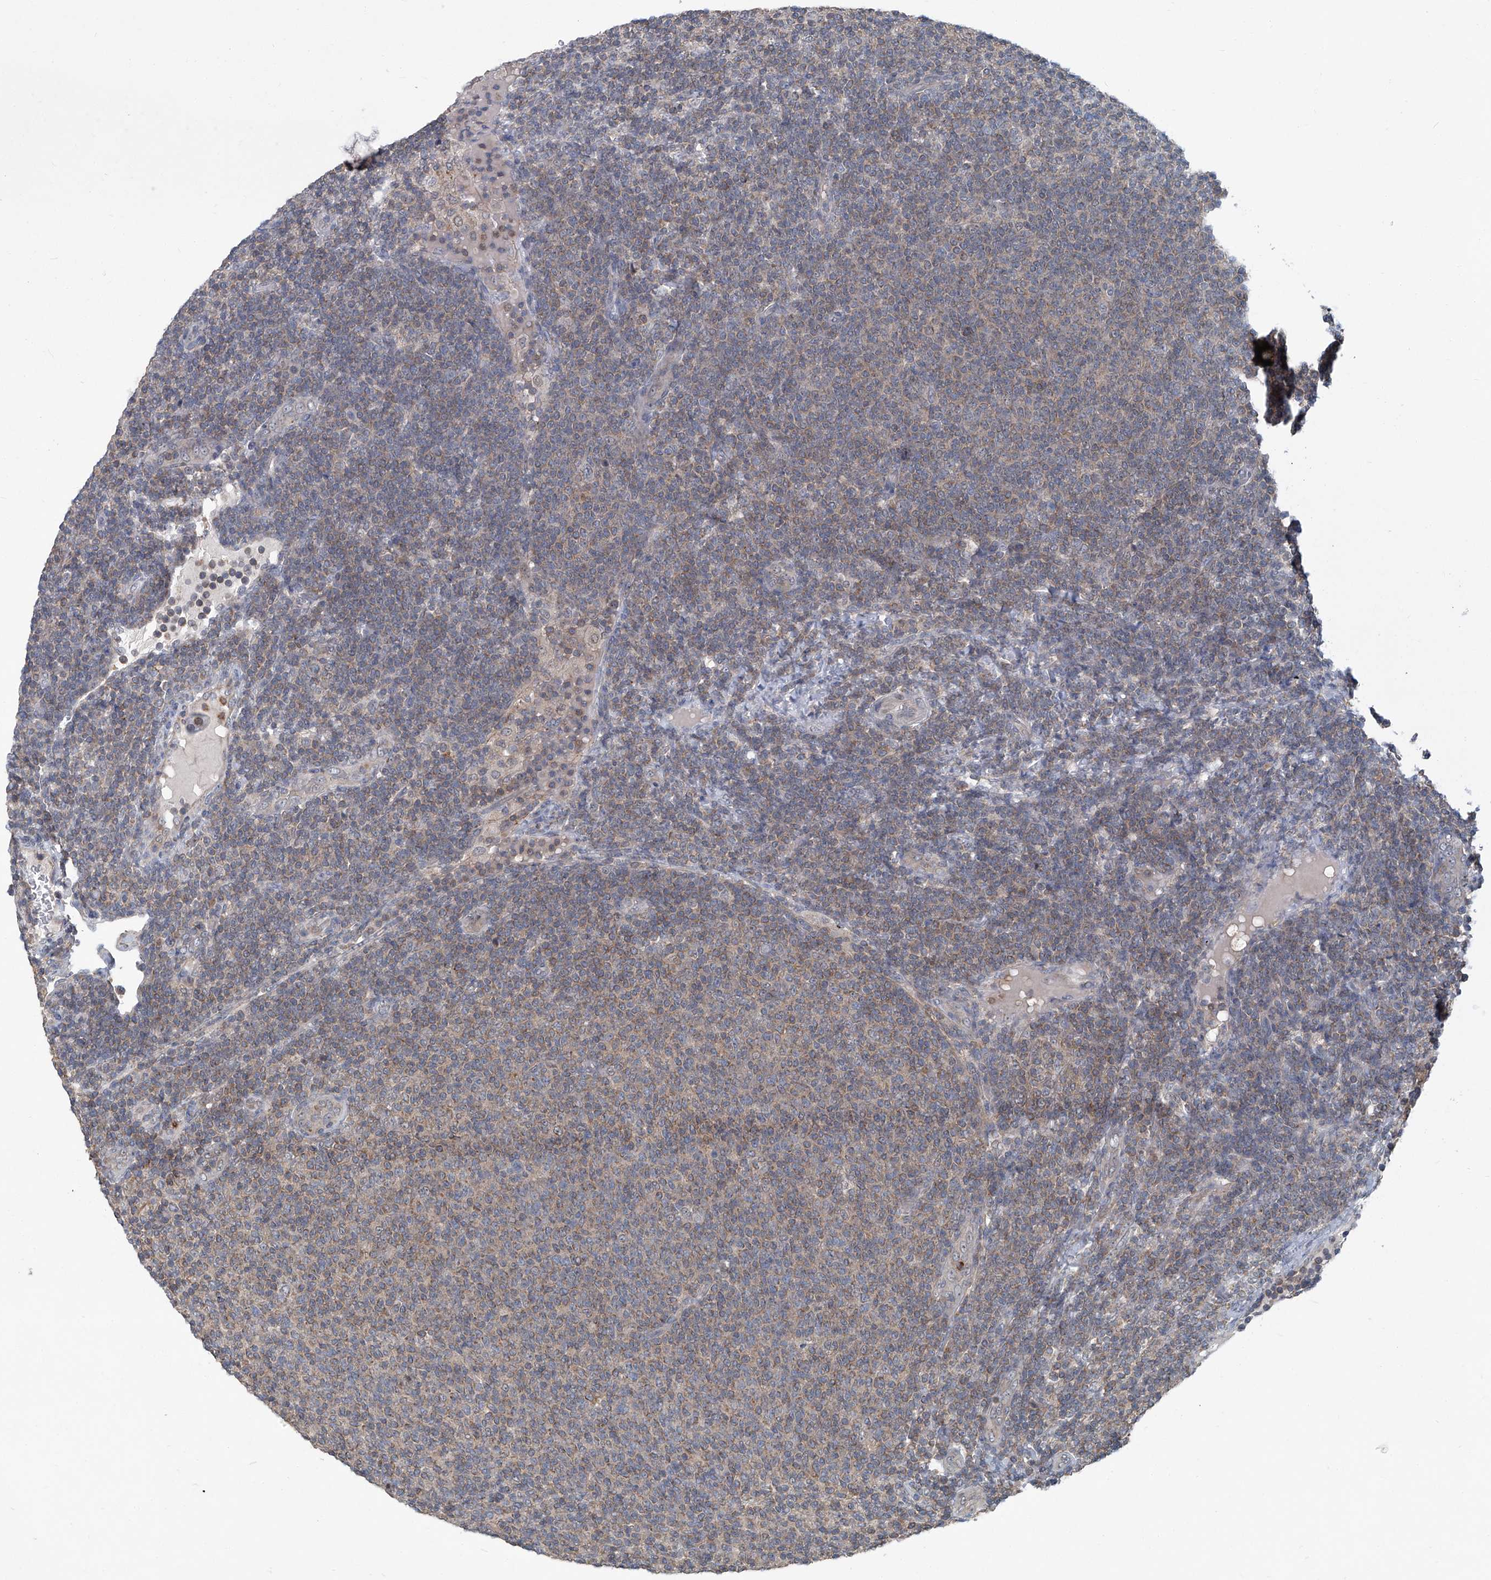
{"staining": {"intensity": "weak", "quantity": ">75%", "location": "cytoplasmic/membranous"}, "tissue": "lymphoma", "cell_type": "Tumor cells", "image_type": "cancer", "snomed": [{"axis": "morphology", "description": "Malignant lymphoma, non-Hodgkin's type, Low grade"}, {"axis": "topography", "description": "Lymph node"}], "caption": "A brown stain labels weak cytoplasmic/membranous positivity of a protein in human low-grade malignant lymphoma, non-Hodgkin's type tumor cells.", "gene": "AKNAD1", "patient": {"sex": "male", "age": 66}}